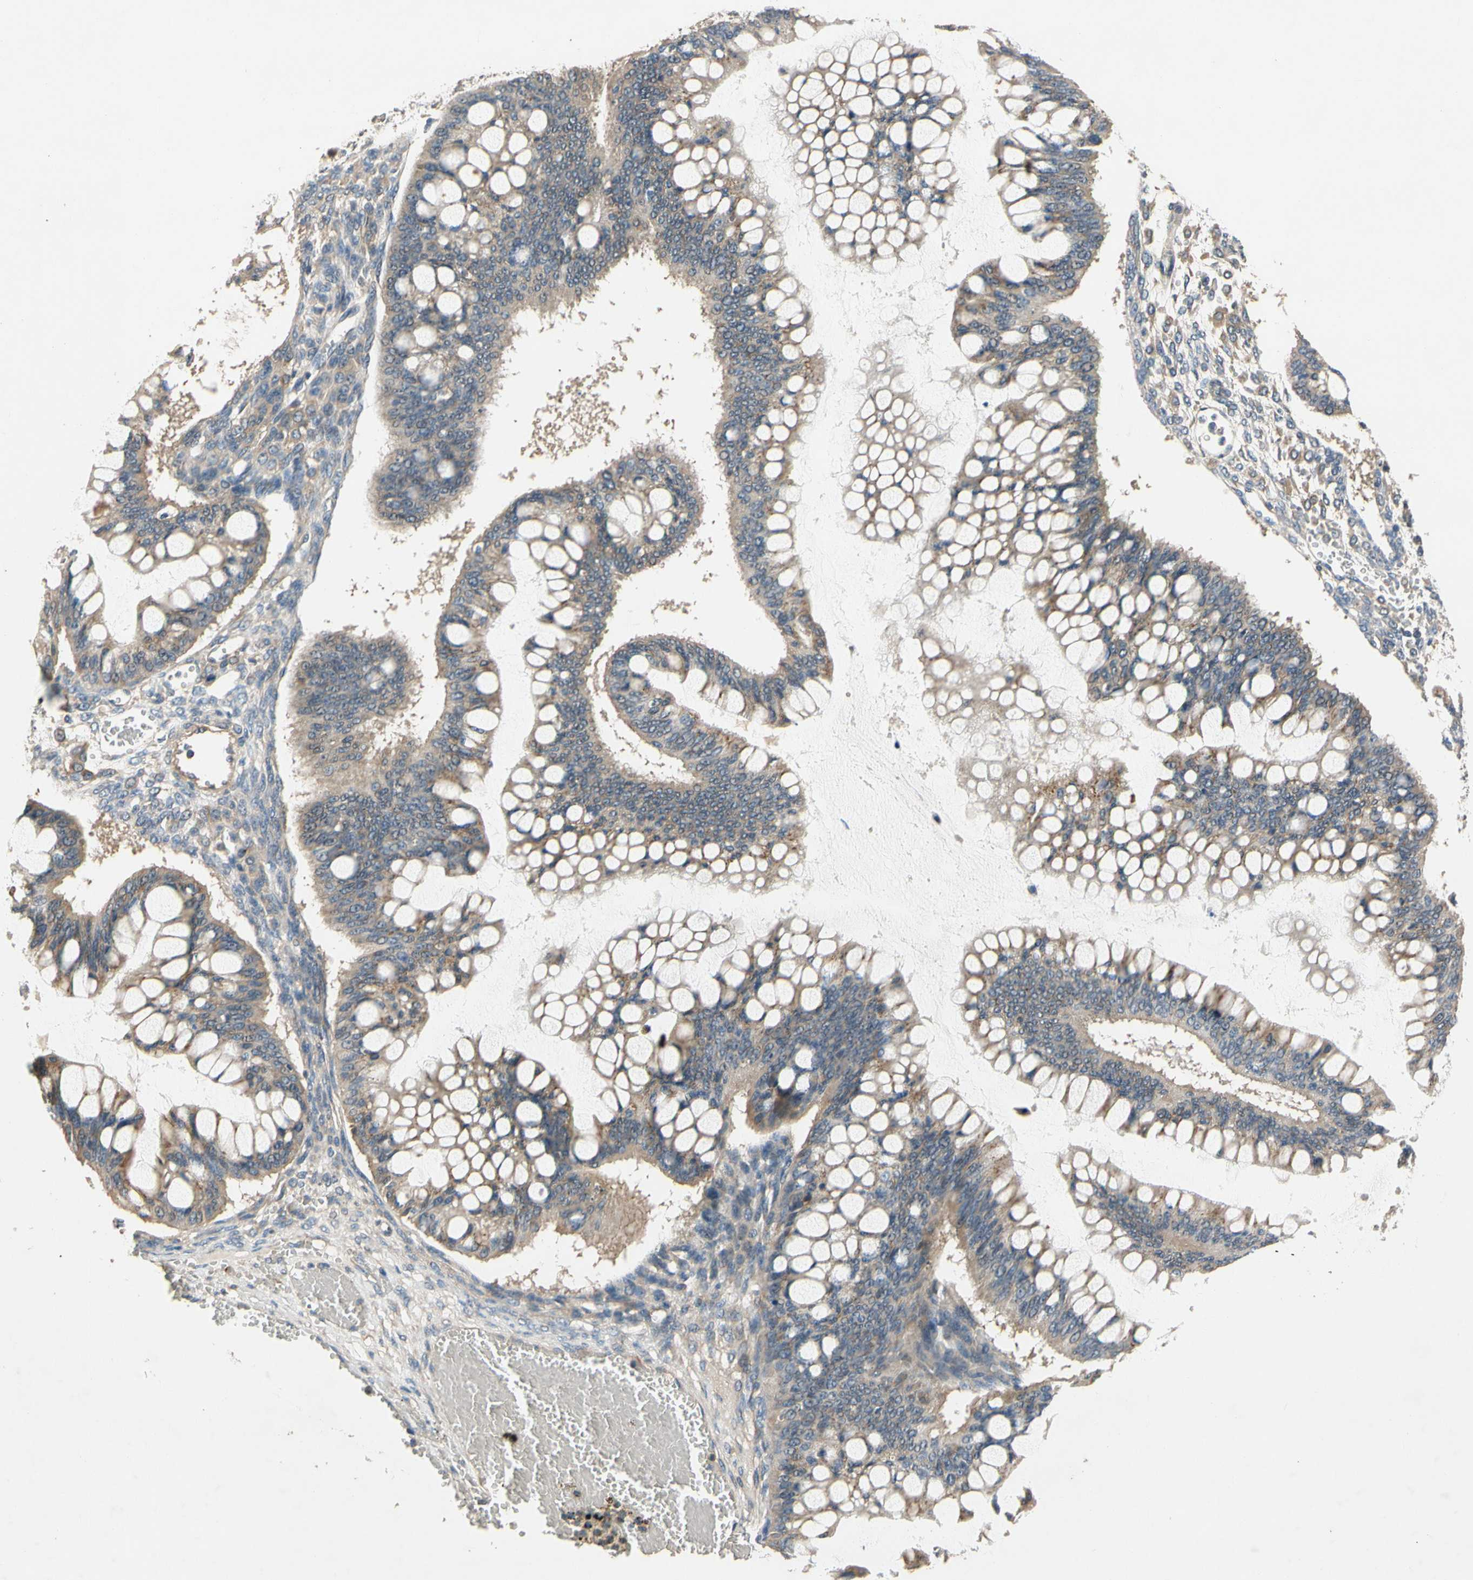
{"staining": {"intensity": "weak", "quantity": ">75%", "location": "cytoplasmic/membranous"}, "tissue": "ovarian cancer", "cell_type": "Tumor cells", "image_type": "cancer", "snomed": [{"axis": "morphology", "description": "Cystadenocarcinoma, mucinous, NOS"}, {"axis": "topography", "description": "Ovary"}], "caption": "Weak cytoplasmic/membranous staining for a protein is appreciated in about >75% of tumor cells of ovarian mucinous cystadenocarcinoma using immunohistochemistry (IHC).", "gene": "ALKBH3", "patient": {"sex": "female", "age": 73}}